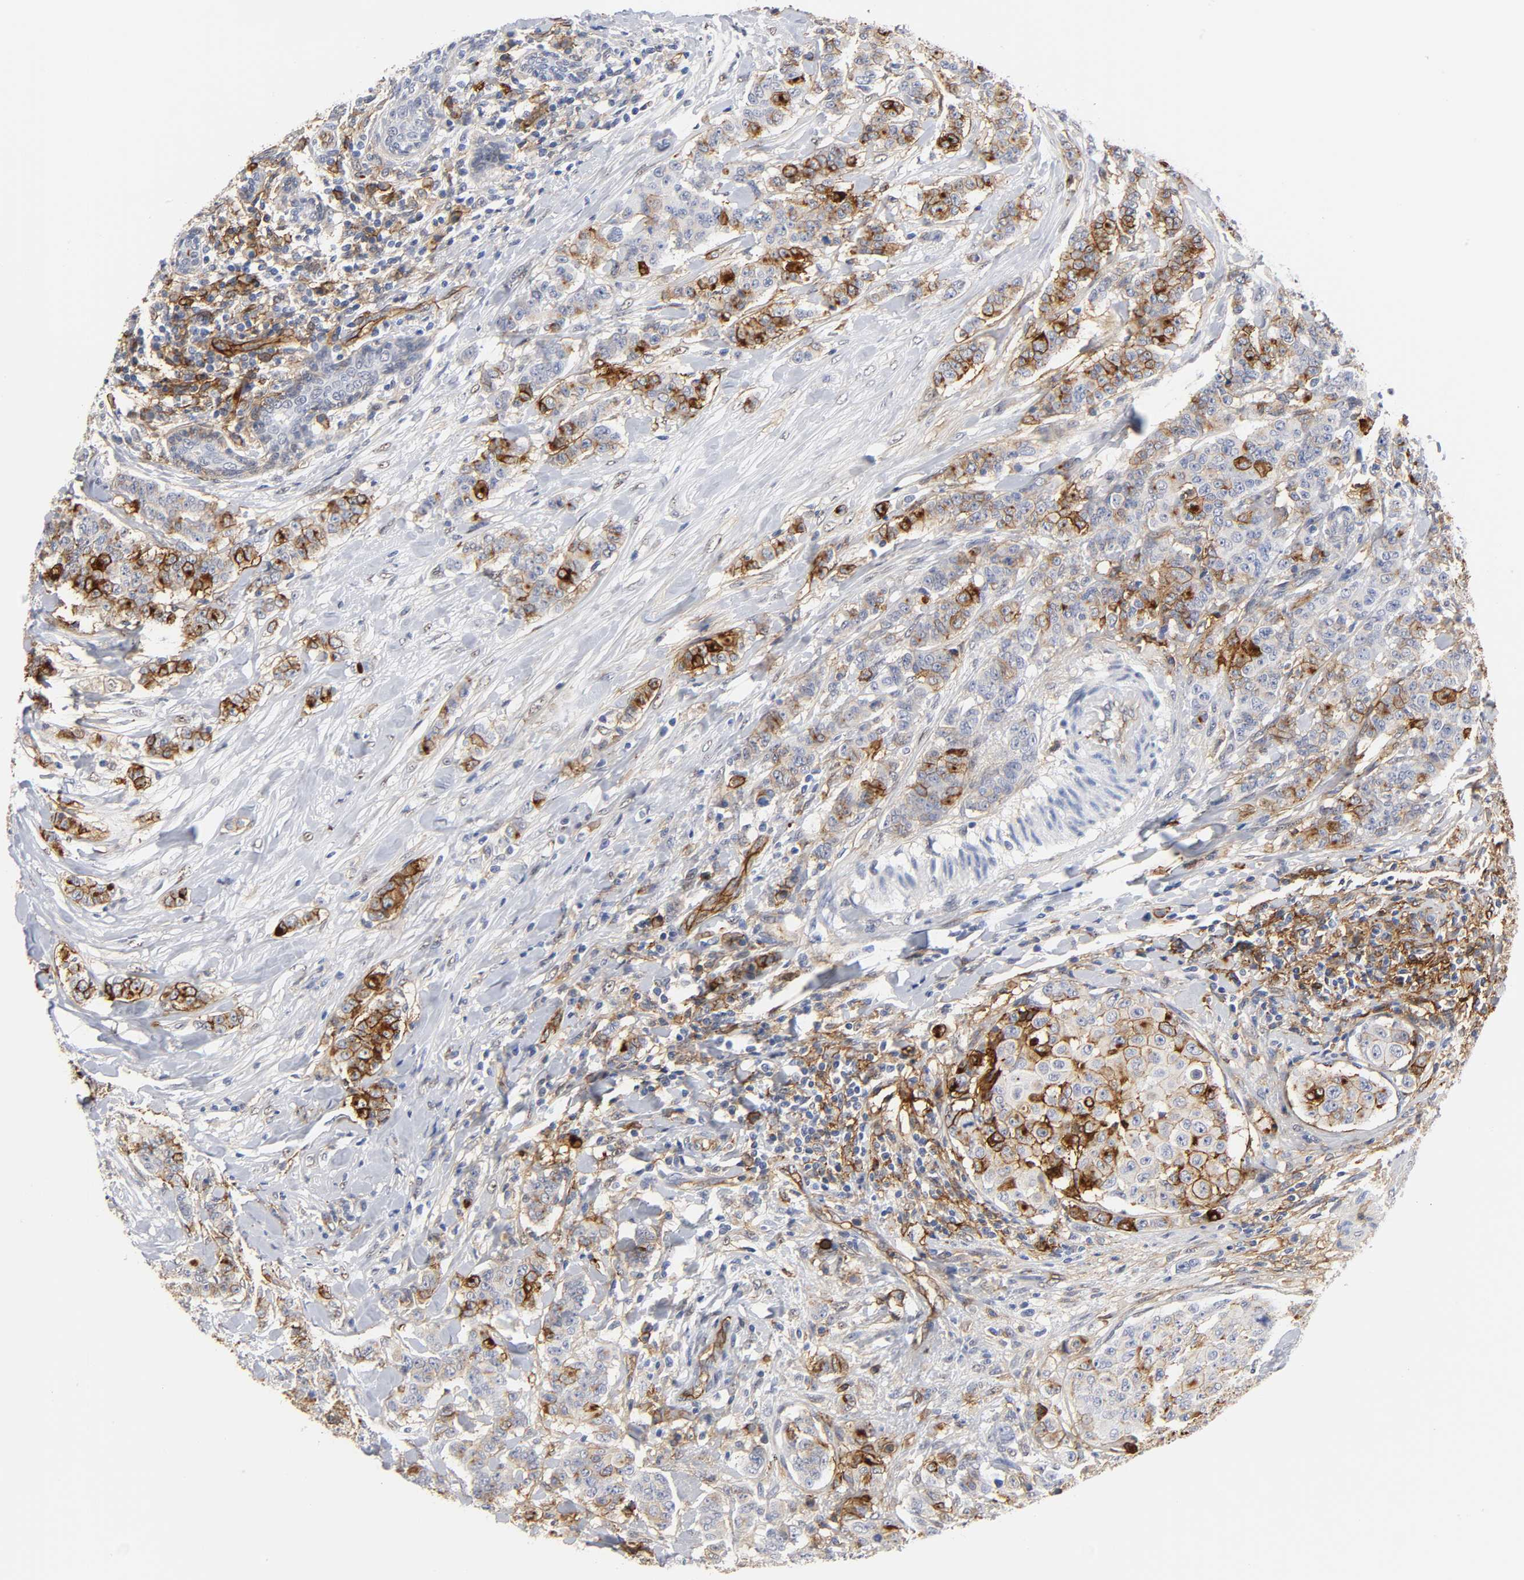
{"staining": {"intensity": "strong", "quantity": "25%-75%", "location": "cytoplasmic/membranous"}, "tissue": "breast cancer", "cell_type": "Tumor cells", "image_type": "cancer", "snomed": [{"axis": "morphology", "description": "Duct carcinoma"}, {"axis": "topography", "description": "Breast"}], "caption": "This is a photomicrograph of immunohistochemistry (IHC) staining of breast infiltrating ductal carcinoma, which shows strong staining in the cytoplasmic/membranous of tumor cells.", "gene": "ICAM1", "patient": {"sex": "female", "age": 40}}